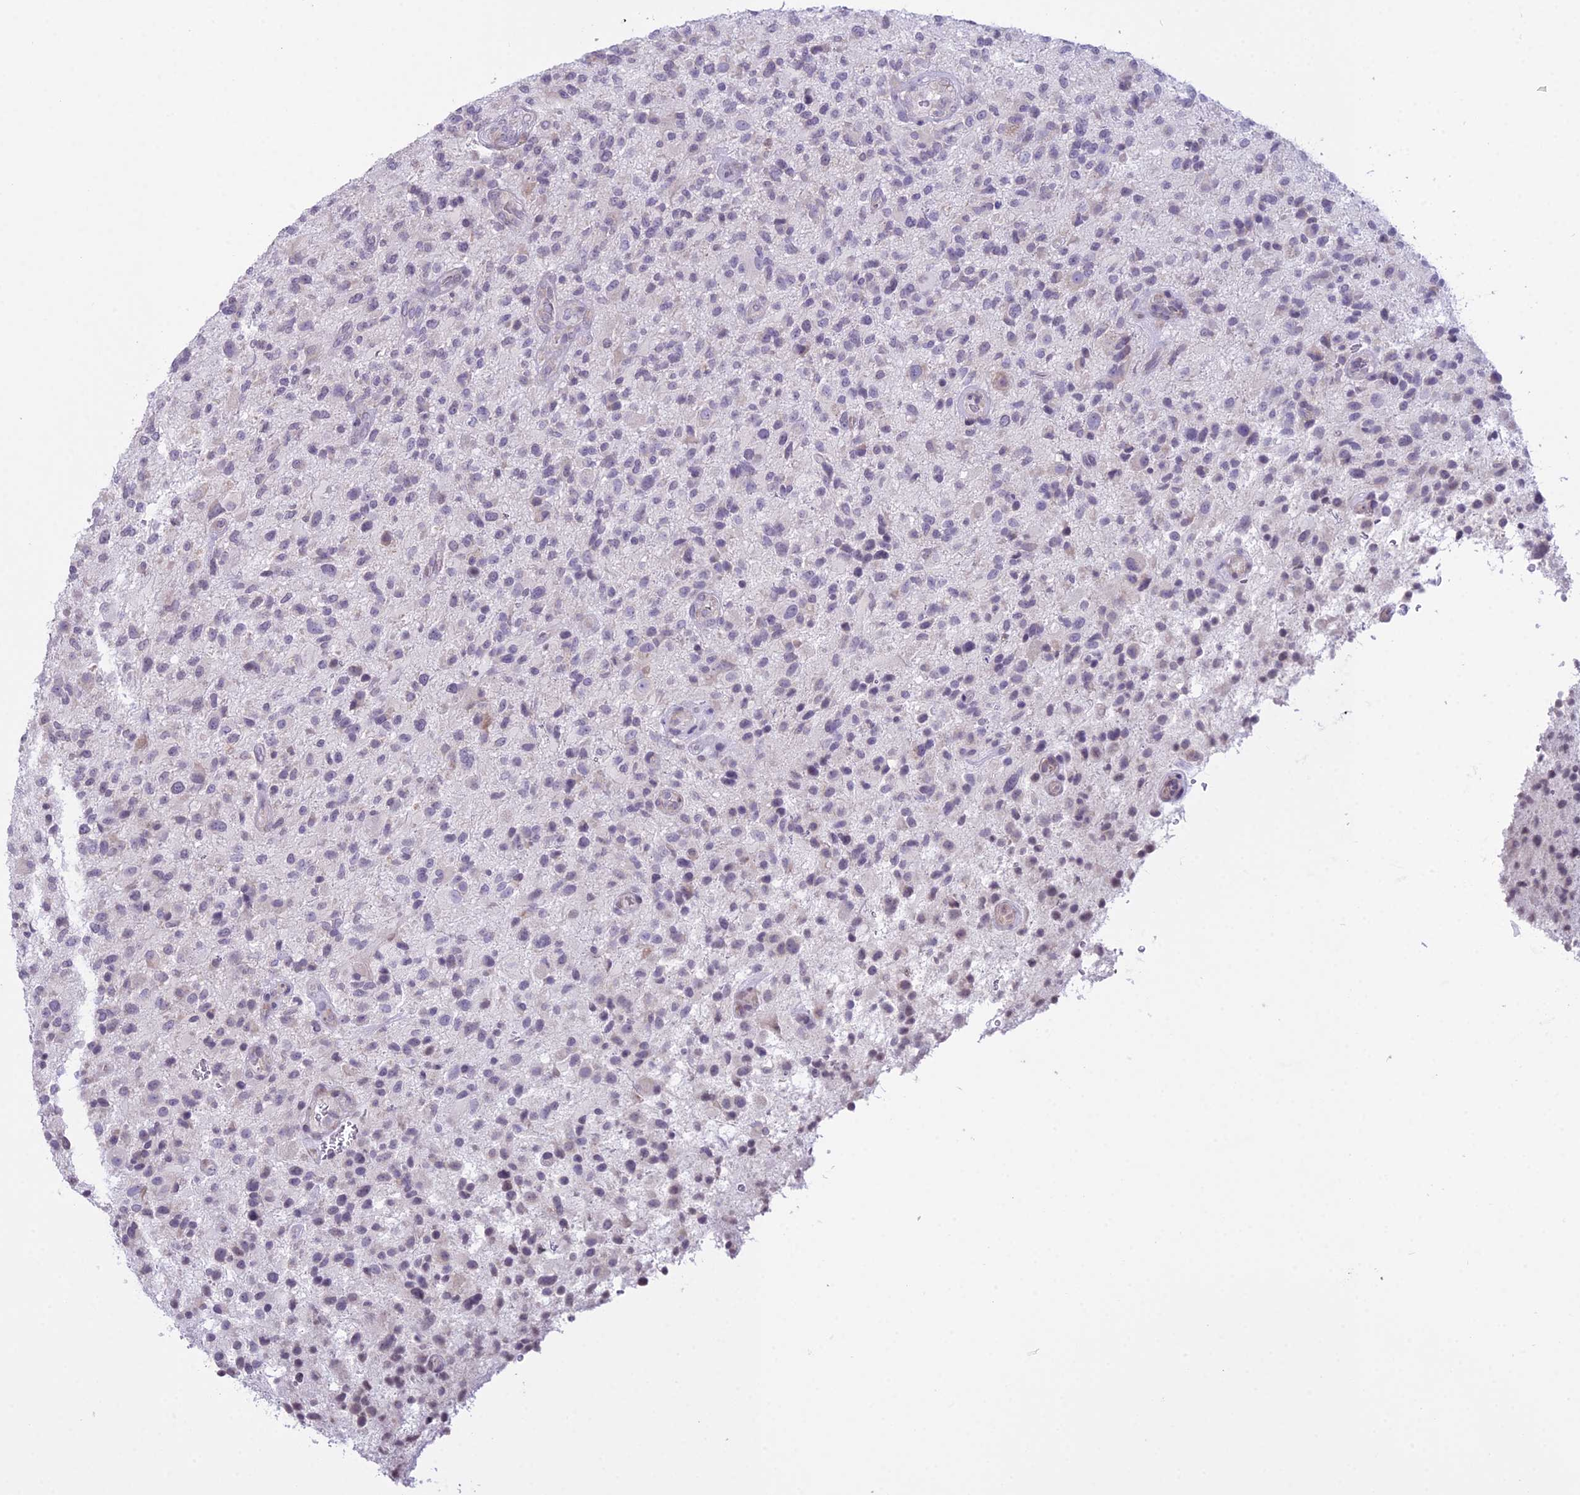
{"staining": {"intensity": "negative", "quantity": "none", "location": "none"}, "tissue": "glioma", "cell_type": "Tumor cells", "image_type": "cancer", "snomed": [{"axis": "morphology", "description": "Glioma, malignant, High grade"}, {"axis": "topography", "description": "Brain"}], "caption": "DAB immunohistochemical staining of human glioma exhibits no significant positivity in tumor cells. (DAB (3,3'-diaminobenzidine) immunohistochemistry (IHC), high magnification).", "gene": "RPS26", "patient": {"sex": "male", "age": 47}}